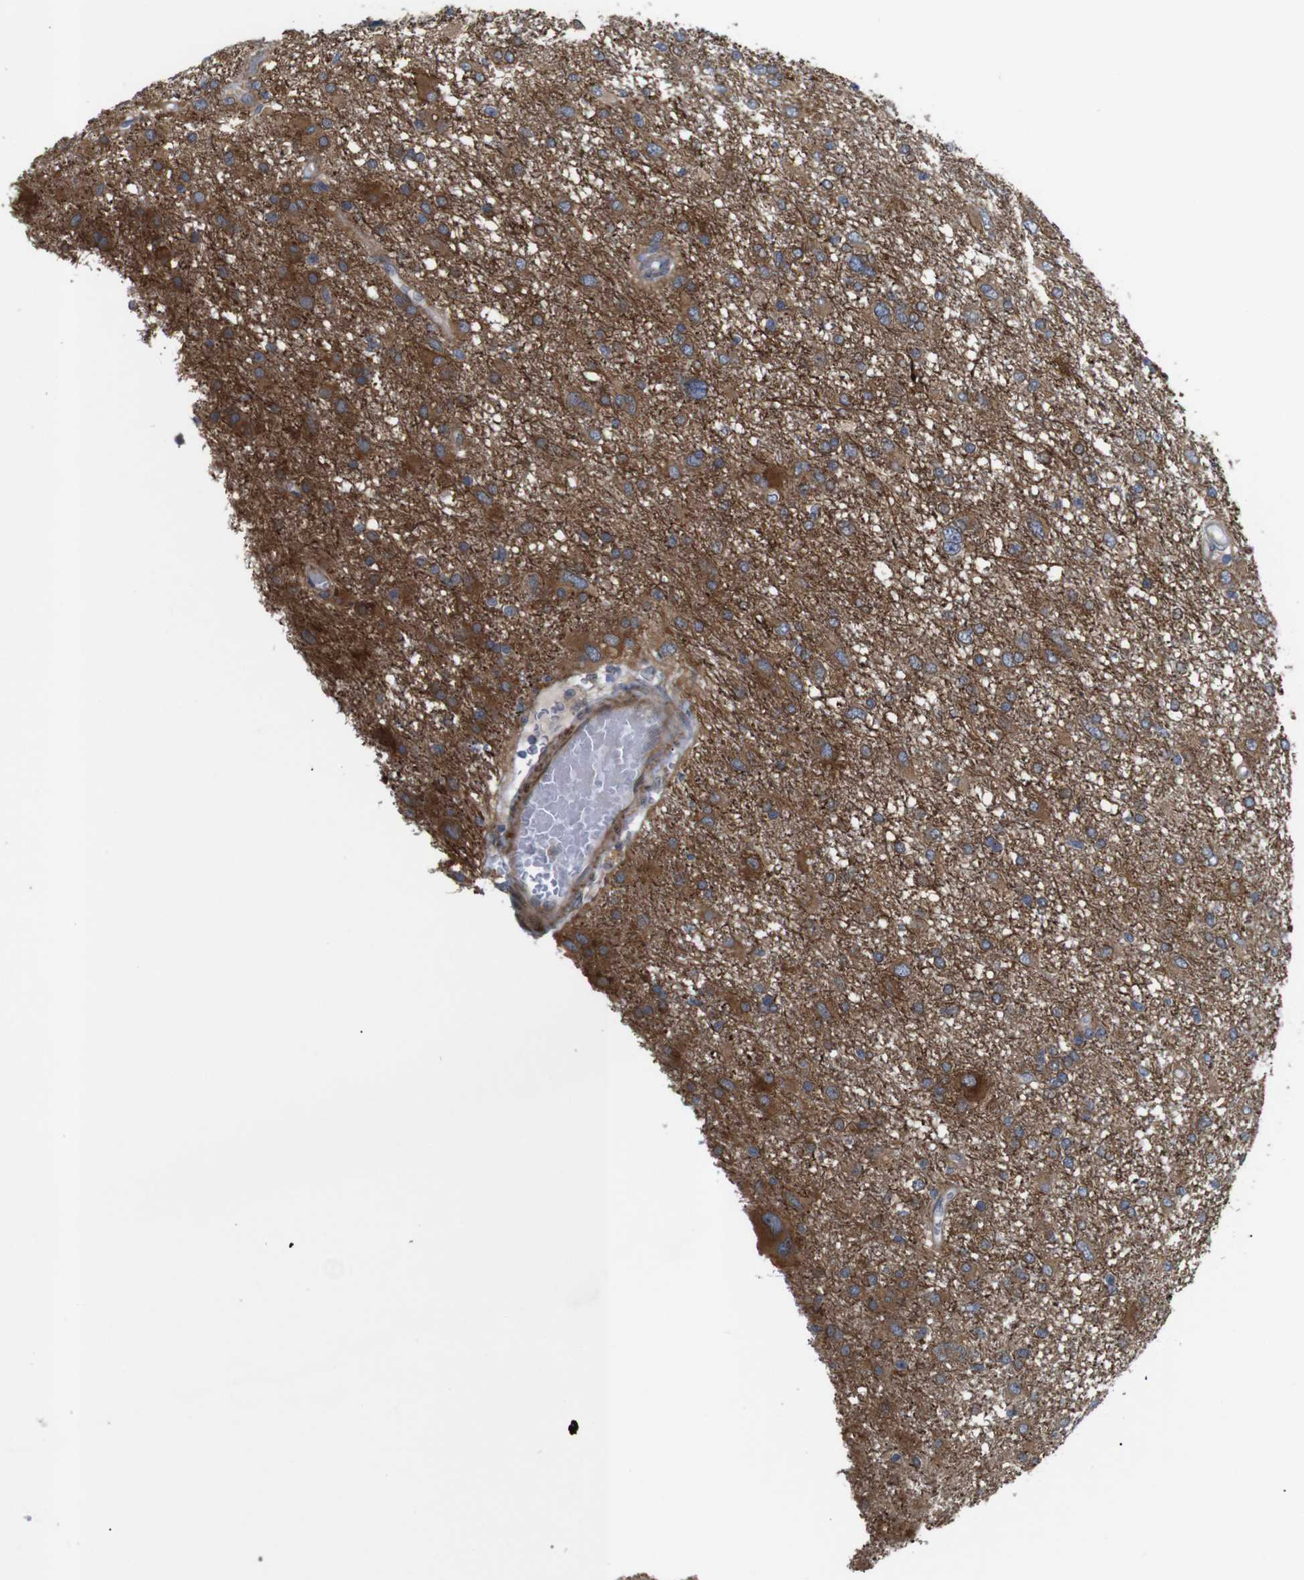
{"staining": {"intensity": "strong", "quantity": "<25%", "location": "cytoplasmic/membranous"}, "tissue": "glioma", "cell_type": "Tumor cells", "image_type": "cancer", "snomed": [{"axis": "morphology", "description": "Glioma, malignant, High grade"}, {"axis": "topography", "description": "Brain"}], "caption": "Immunohistochemical staining of human glioma reveals medium levels of strong cytoplasmic/membranous protein expression in approximately <25% of tumor cells.", "gene": "P3H2", "patient": {"sex": "female", "age": 59}}